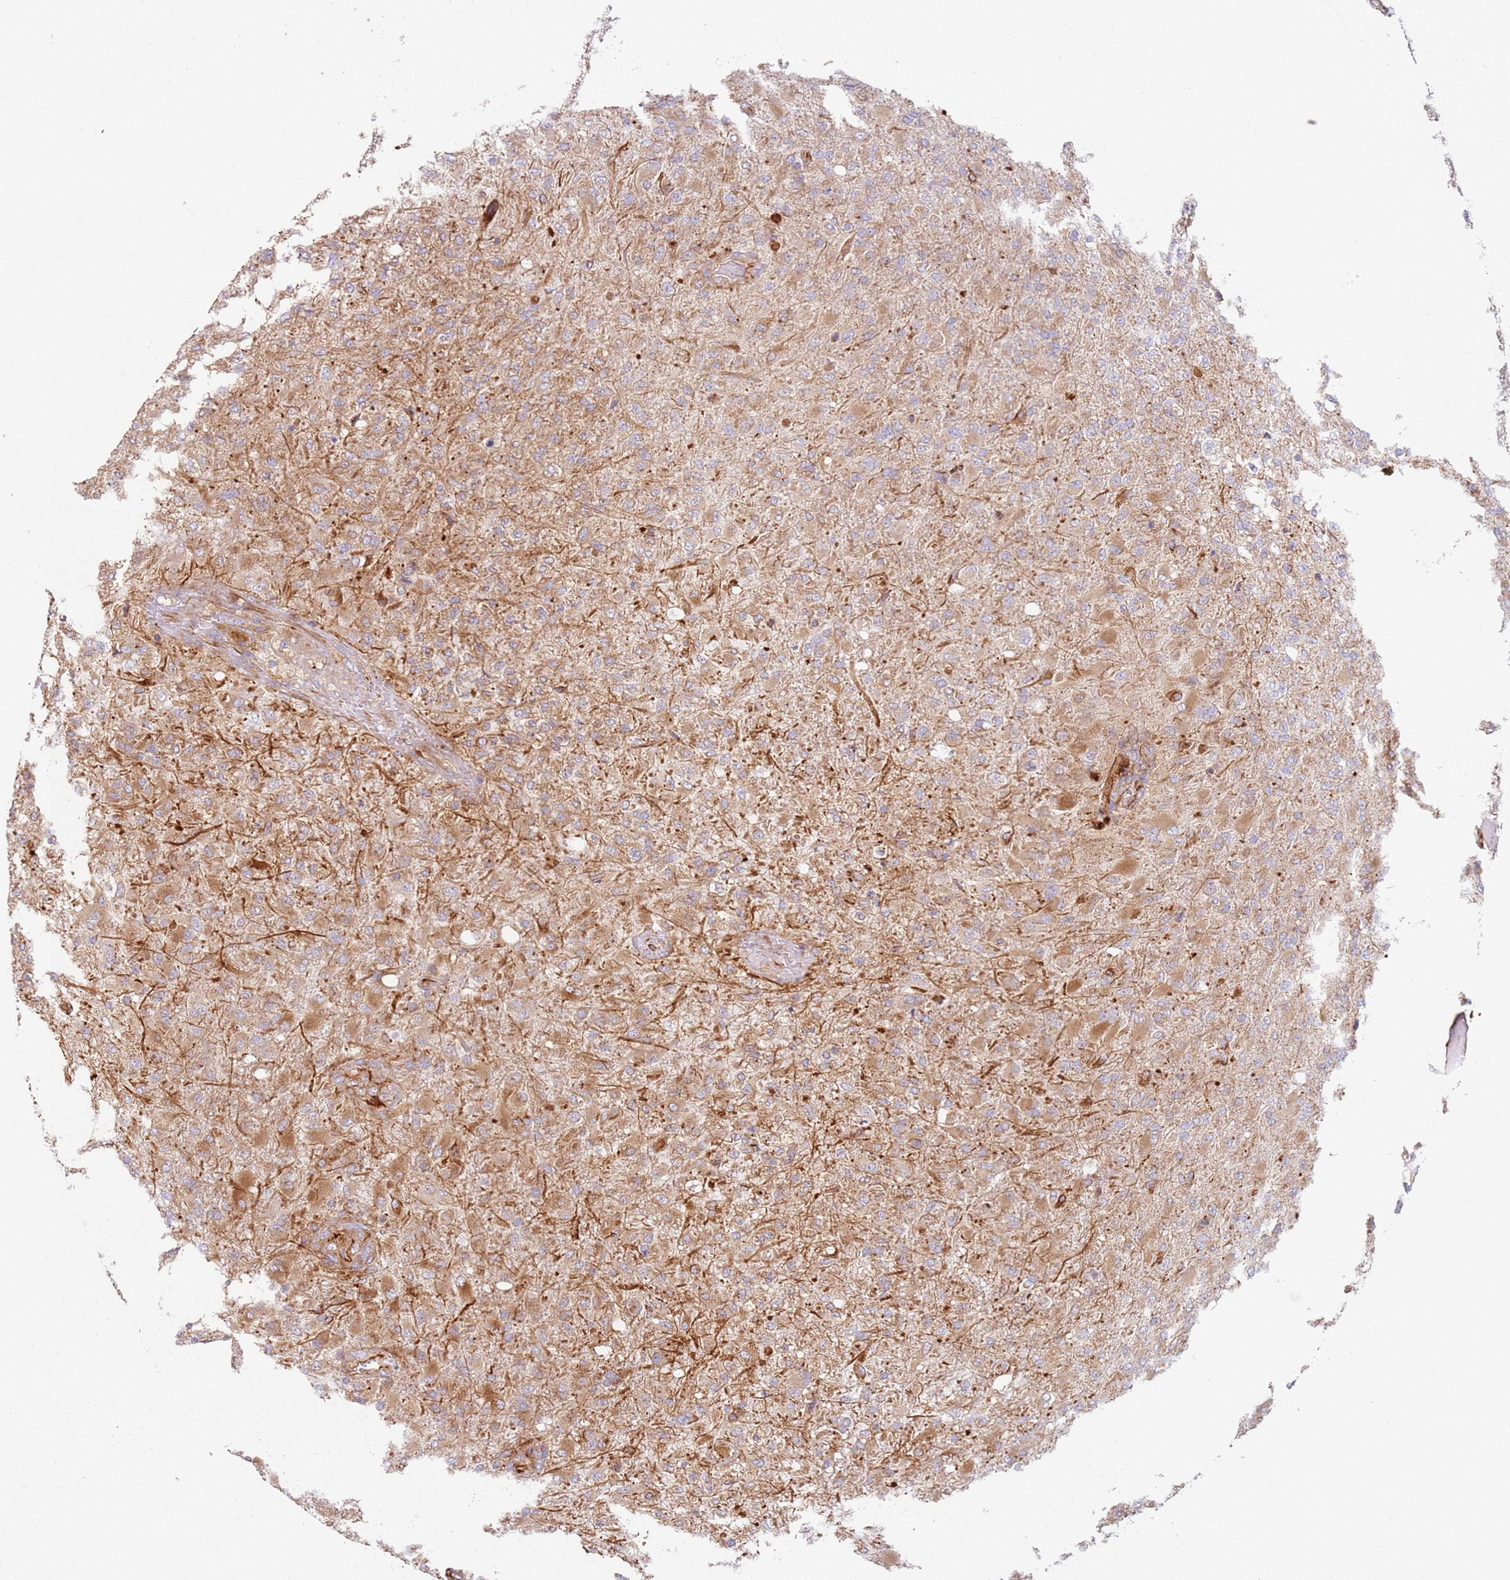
{"staining": {"intensity": "moderate", "quantity": ">75%", "location": "cytoplasmic/membranous"}, "tissue": "glioma", "cell_type": "Tumor cells", "image_type": "cancer", "snomed": [{"axis": "morphology", "description": "Glioma, malignant, Low grade"}, {"axis": "topography", "description": "Brain"}], "caption": "Low-grade glioma (malignant) stained for a protein exhibits moderate cytoplasmic/membranous positivity in tumor cells.", "gene": "SNAPIN", "patient": {"sex": "male", "age": 65}}